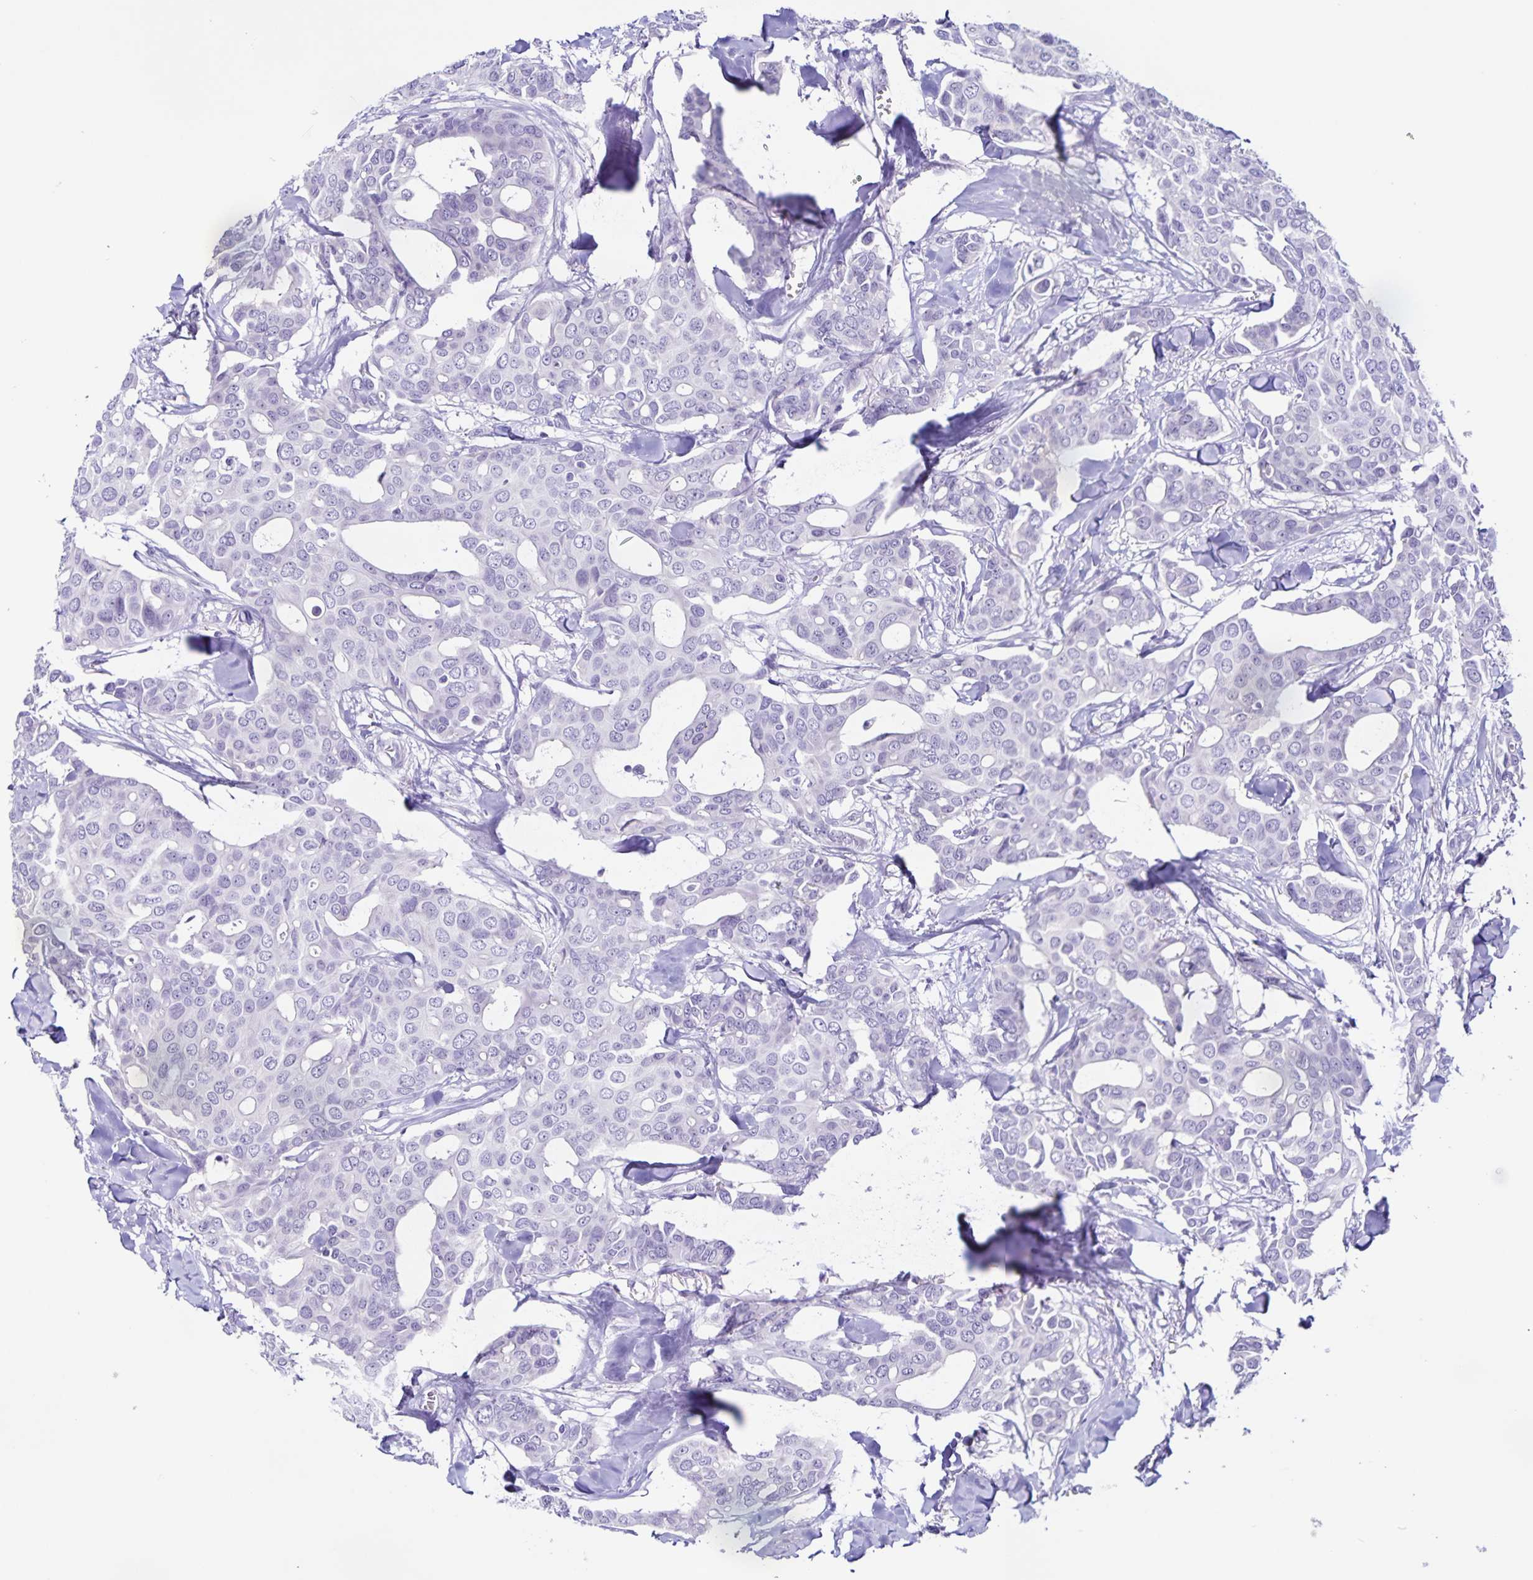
{"staining": {"intensity": "negative", "quantity": "none", "location": "none"}, "tissue": "breast cancer", "cell_type": "Tumor cells", "image_type": "cancer", "snomed": [{"axis": "morphology", "description": "Duct carcinoma"}, {"axis": "topography", "description": "Breast"}], "caption": "Tumor cells are negative for protein expression in human intraductal carcinoma (breast).", "gene": "FAM170A", "patient": {"sex": "female", "age": 54}}